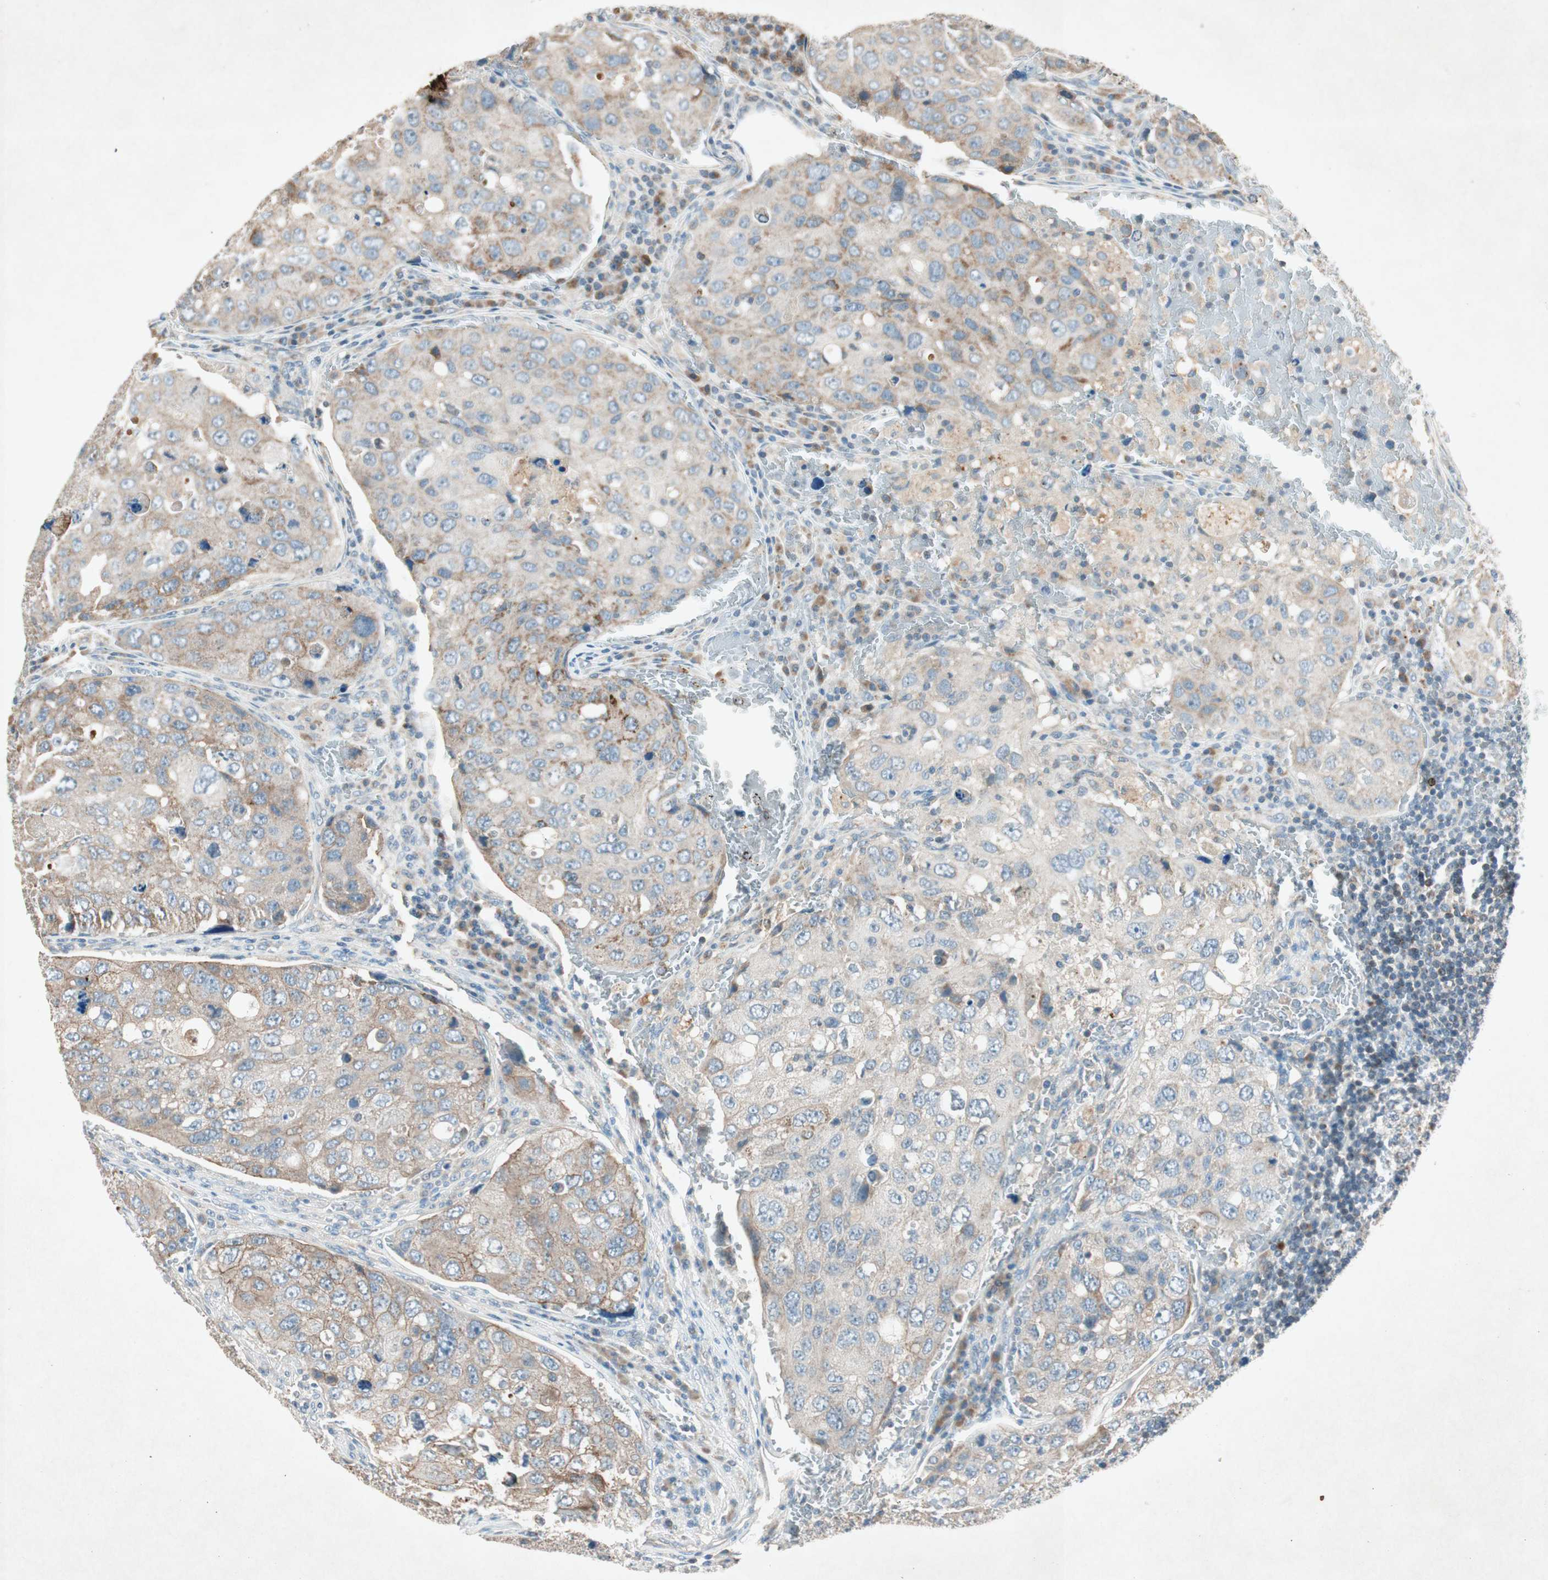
{"staining": {"intensity": "moderate", "quantity": "25%-75%", "location": "cytoplasmic/membranous"}, "tissue": "urothelial cancer", "cell_type": "Tumor cells", "image_type": "cancer", "snomed": [{"axis": "morphology", "description": "Urothelial carcinoma, High grade"}, {"axis": "topography", "description": "Lymph node"}, {"axis": "topography", "description": "Urinary bladder"}], "caption": "High-power microscopy captured an immunohistochemistry (IHC) photomicrograph of high-grade urothelial carcinoma, revealing moderate cytoplasmic/membranous positivity in about 25%-75% of tumor cells.", "gene": "NKAIN1", "patient": {"sex": "male", "age": 51}}